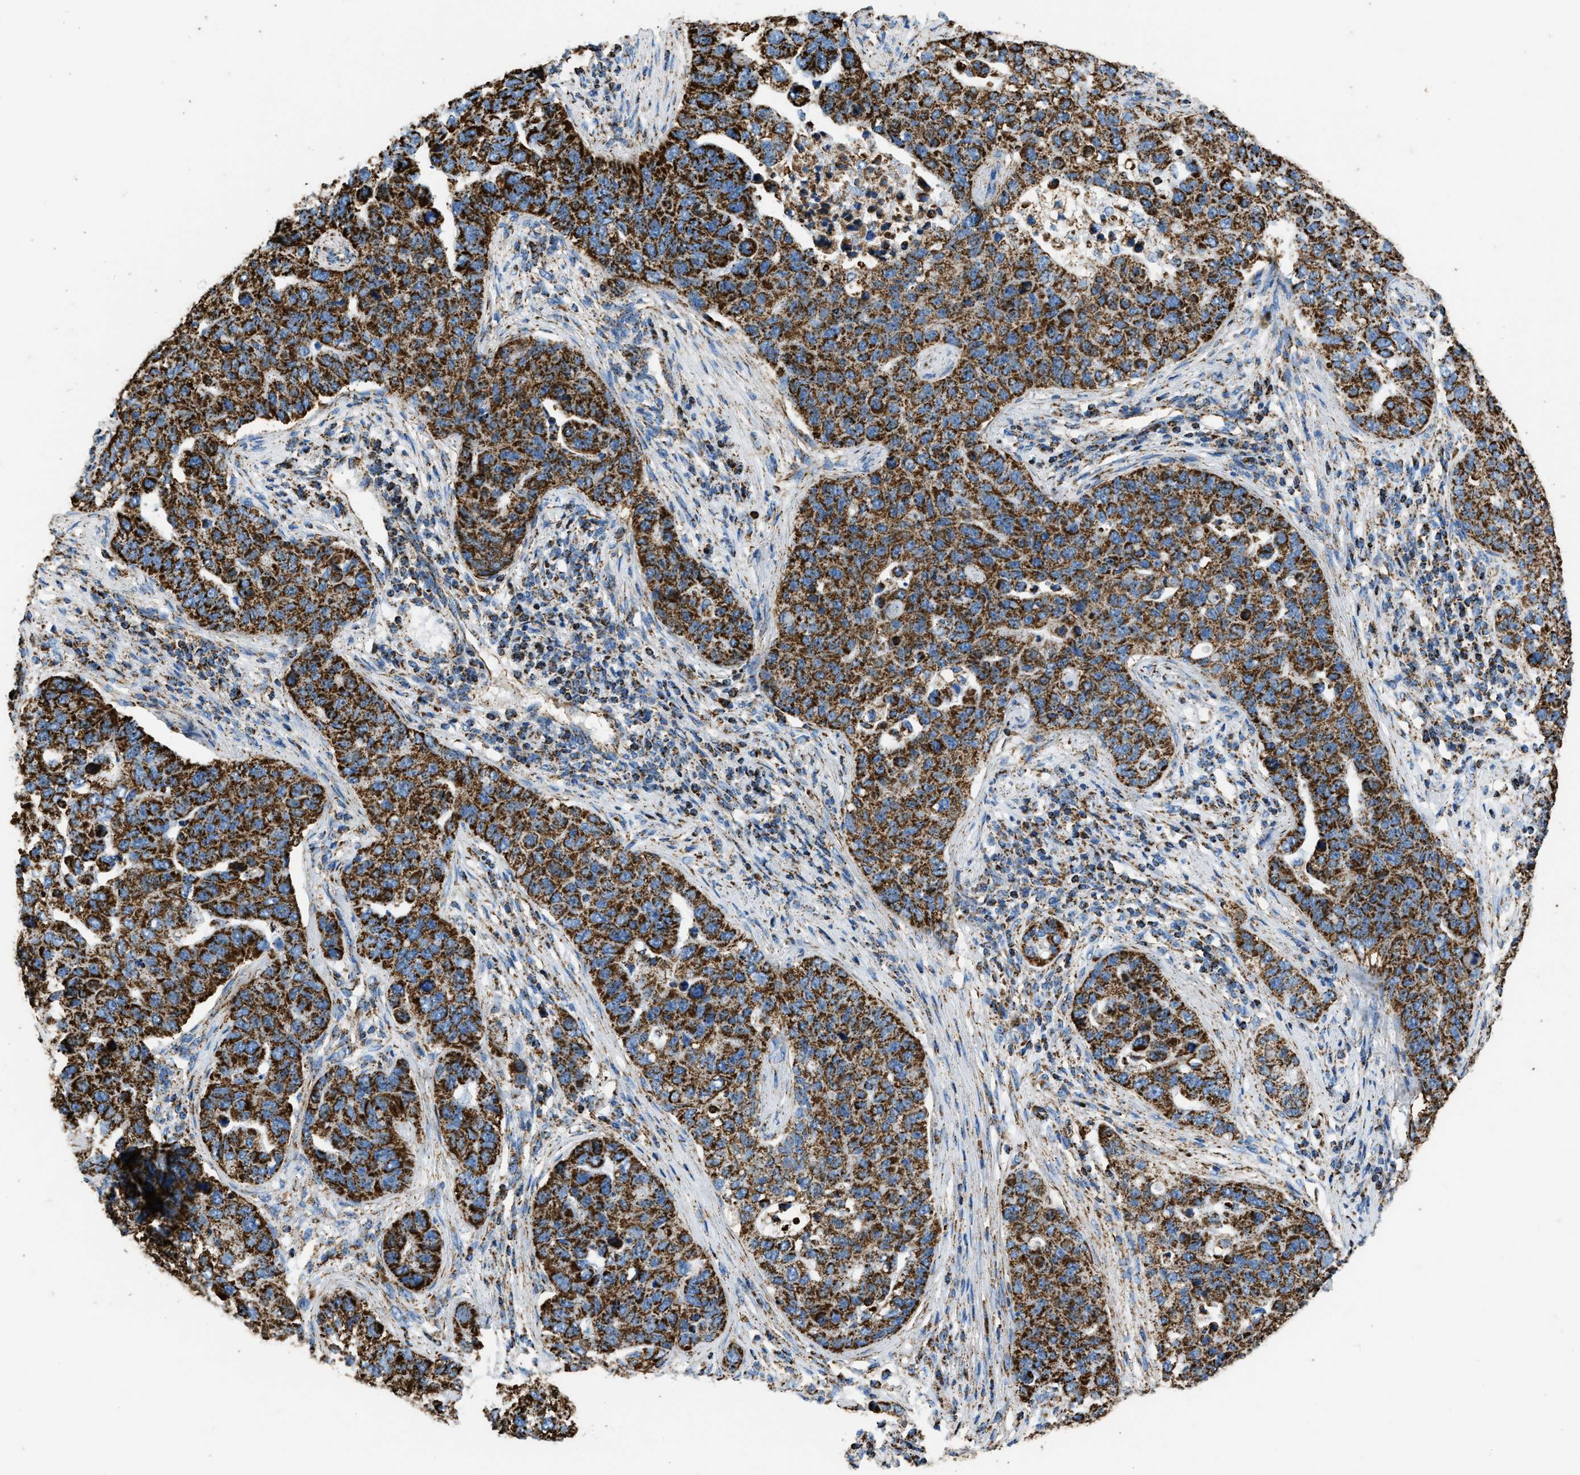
{"staining": {"intensity": "strong", "quantity": ">75%", "location": "cytoplasmic/membranous"}, "tissue": "pancreatic cancer", "cell_type": "Tumor cells", "image_type": "cancer", "snomed": [{"axis": "morphology", "description": "Adenocarcinoma, NOS"}, {"axis": "topography", "description": "Pancreas"}], "caption": "An image showing strong cytoplasmic/membranous expression in about >75% of tumor cells in pancreatic cancer (adenocarcinoma), as visualized by brown immunohistochemical staining.", "gene": "IRX6", "patient": {"sex": "female", "age": 61}}